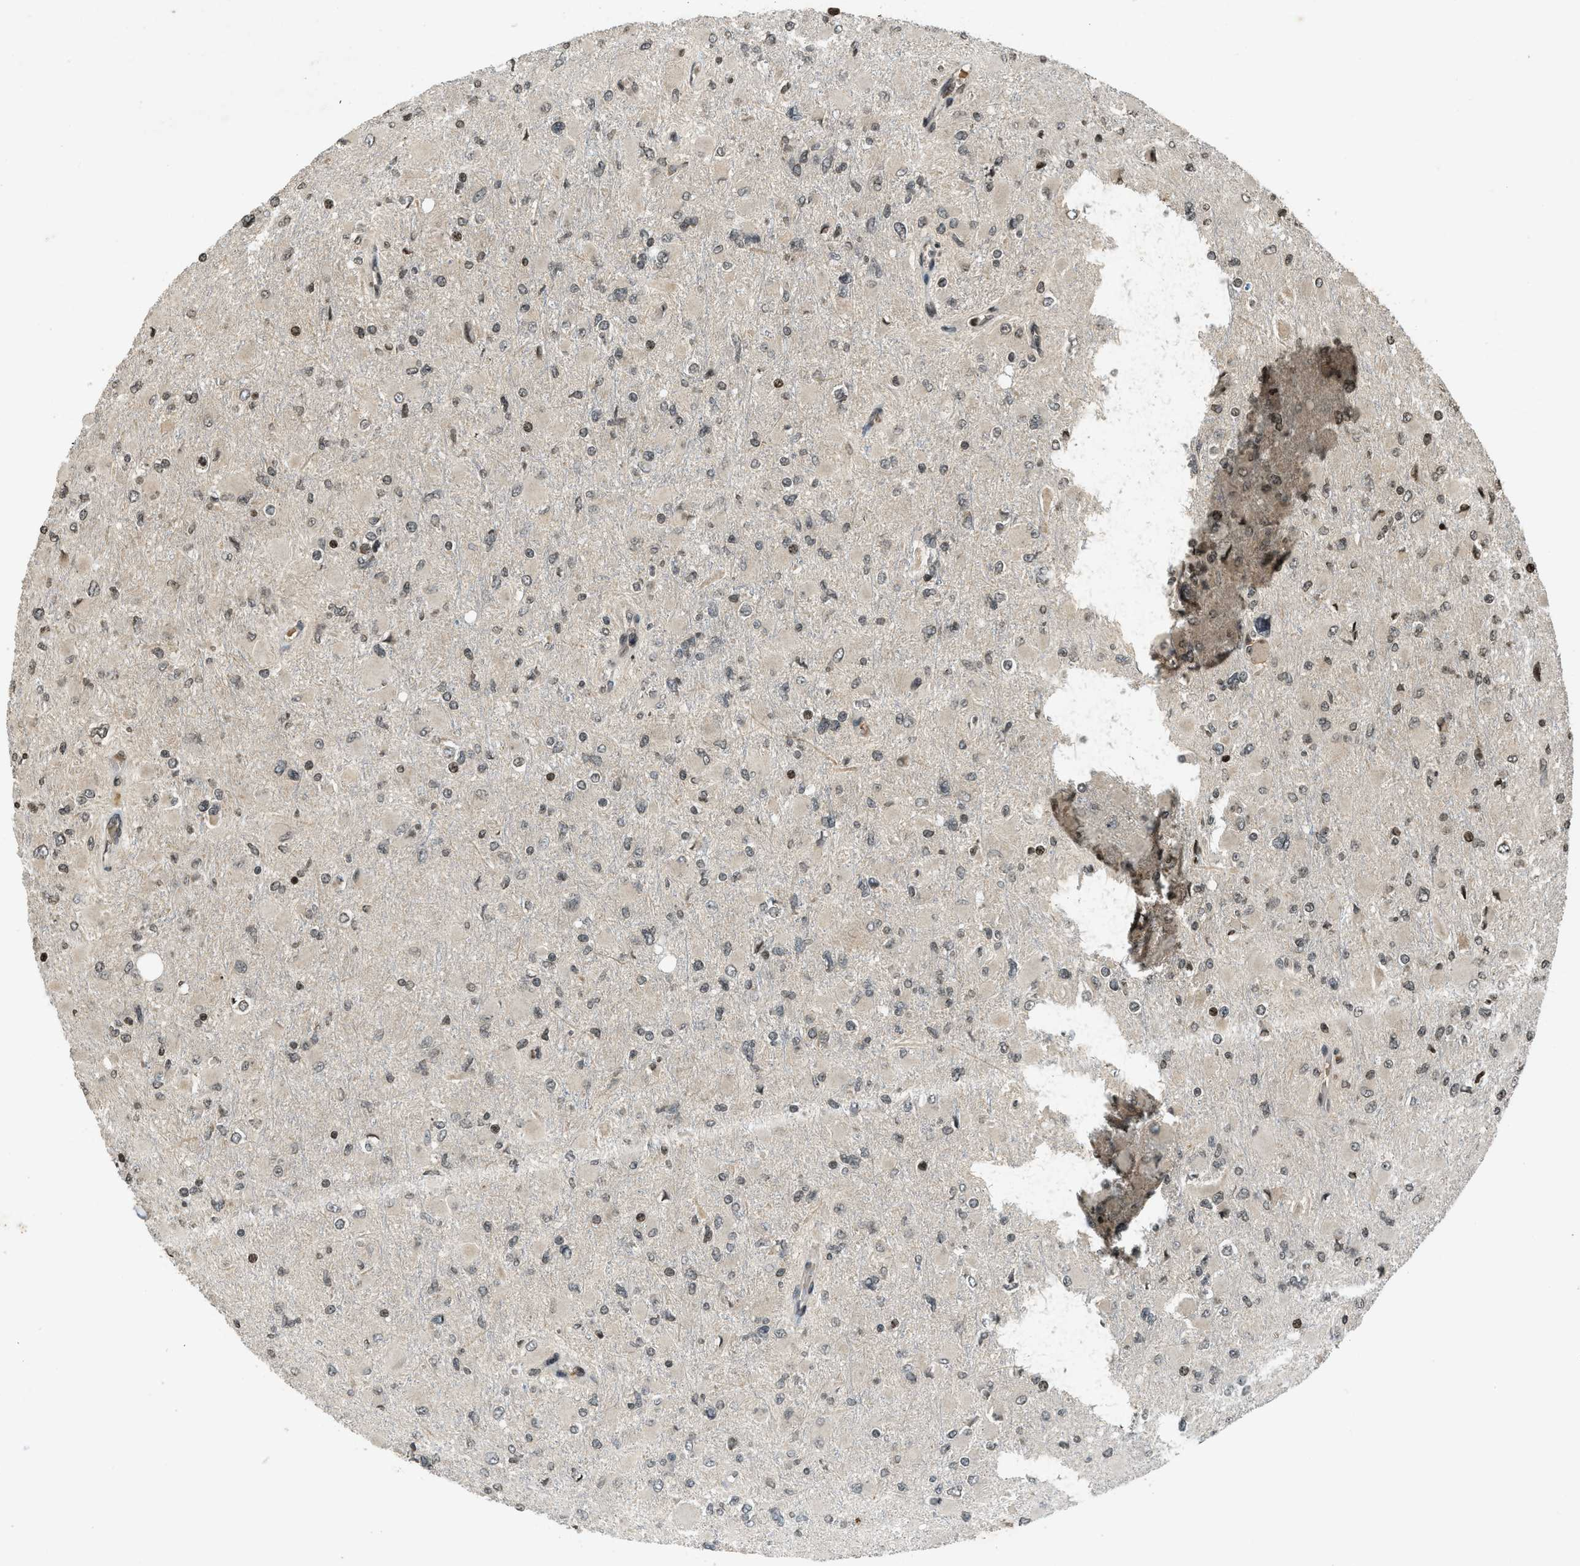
{"staining": {"intensity": "moderate", "quantity": "25%-75%", "location": "nuclear"}, "tissue": "glioma", "cell_type": "Tumor cells", "image_type": "cancer", "snomed": [{"axis": "morphology", "description": "Glioma, malignant, High grade"}, {"axis": "topography", "description": "Cerebral cortex"}], "caption": "Glioma stained for a protein (brown) displays moderate nuclear positive expression in about 25%-75% of tumor cells.", "gene": "SIAH1", "patient": {"sex": "female", "age": 36}}